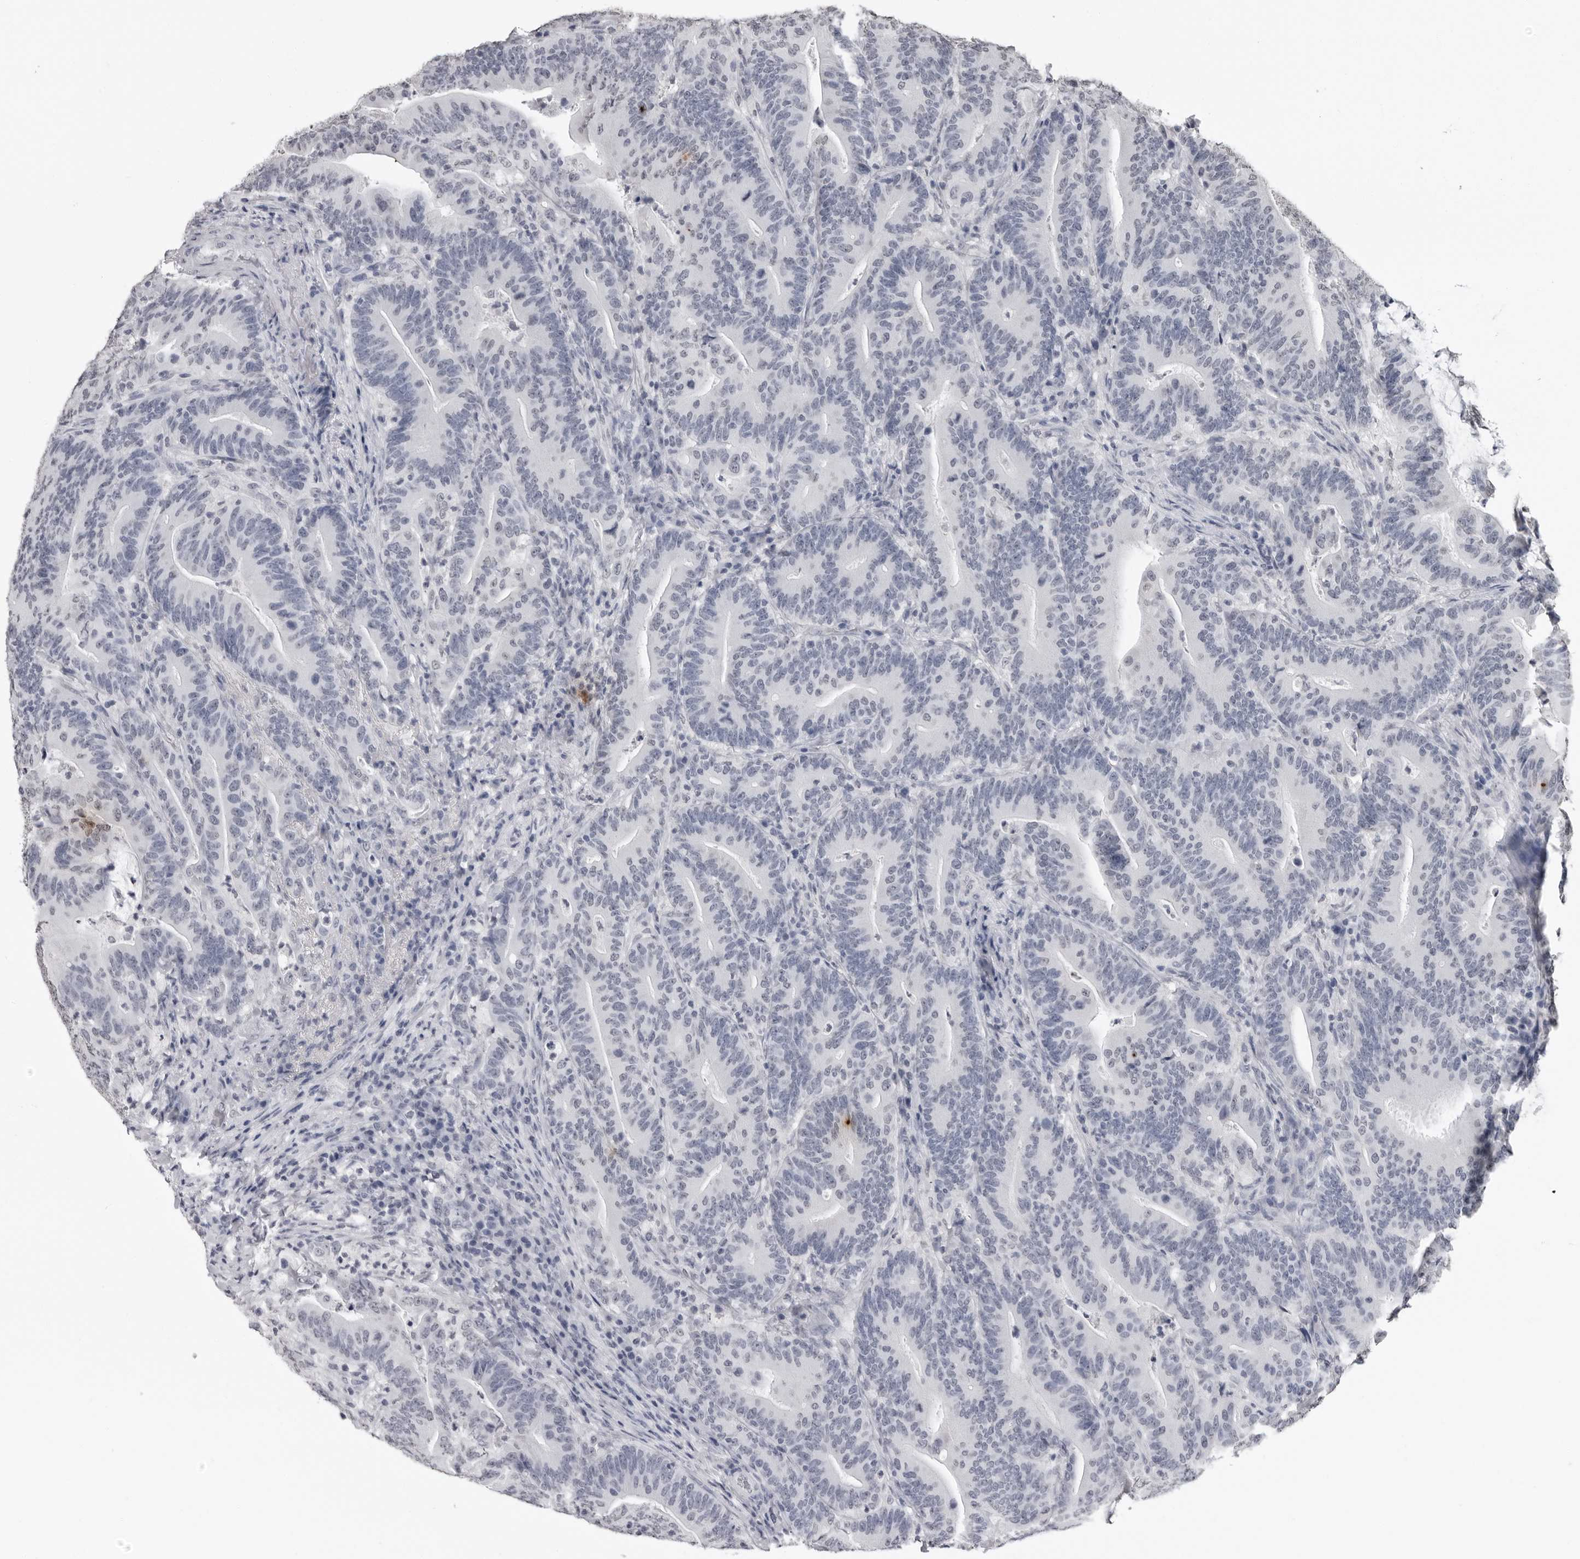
{"staining": {"intensity": "negative", "quantity": "none", "location": "none"}, "tissue": "colorectal cancer", "cell_type": "Tumor cells", "image_type": "cancer", "snomed": [{"axis": "morphology", "description": "Adenocarcinoma, NOS"}, {"axis": "topography", "description": "Colon"}], "caption": "This is an IHC photomicrograph of colorectal cancer. There is no positivity in tumor cells.", "gene": "HEPACAM", "patient": {"sex": "female", "age": 66}}